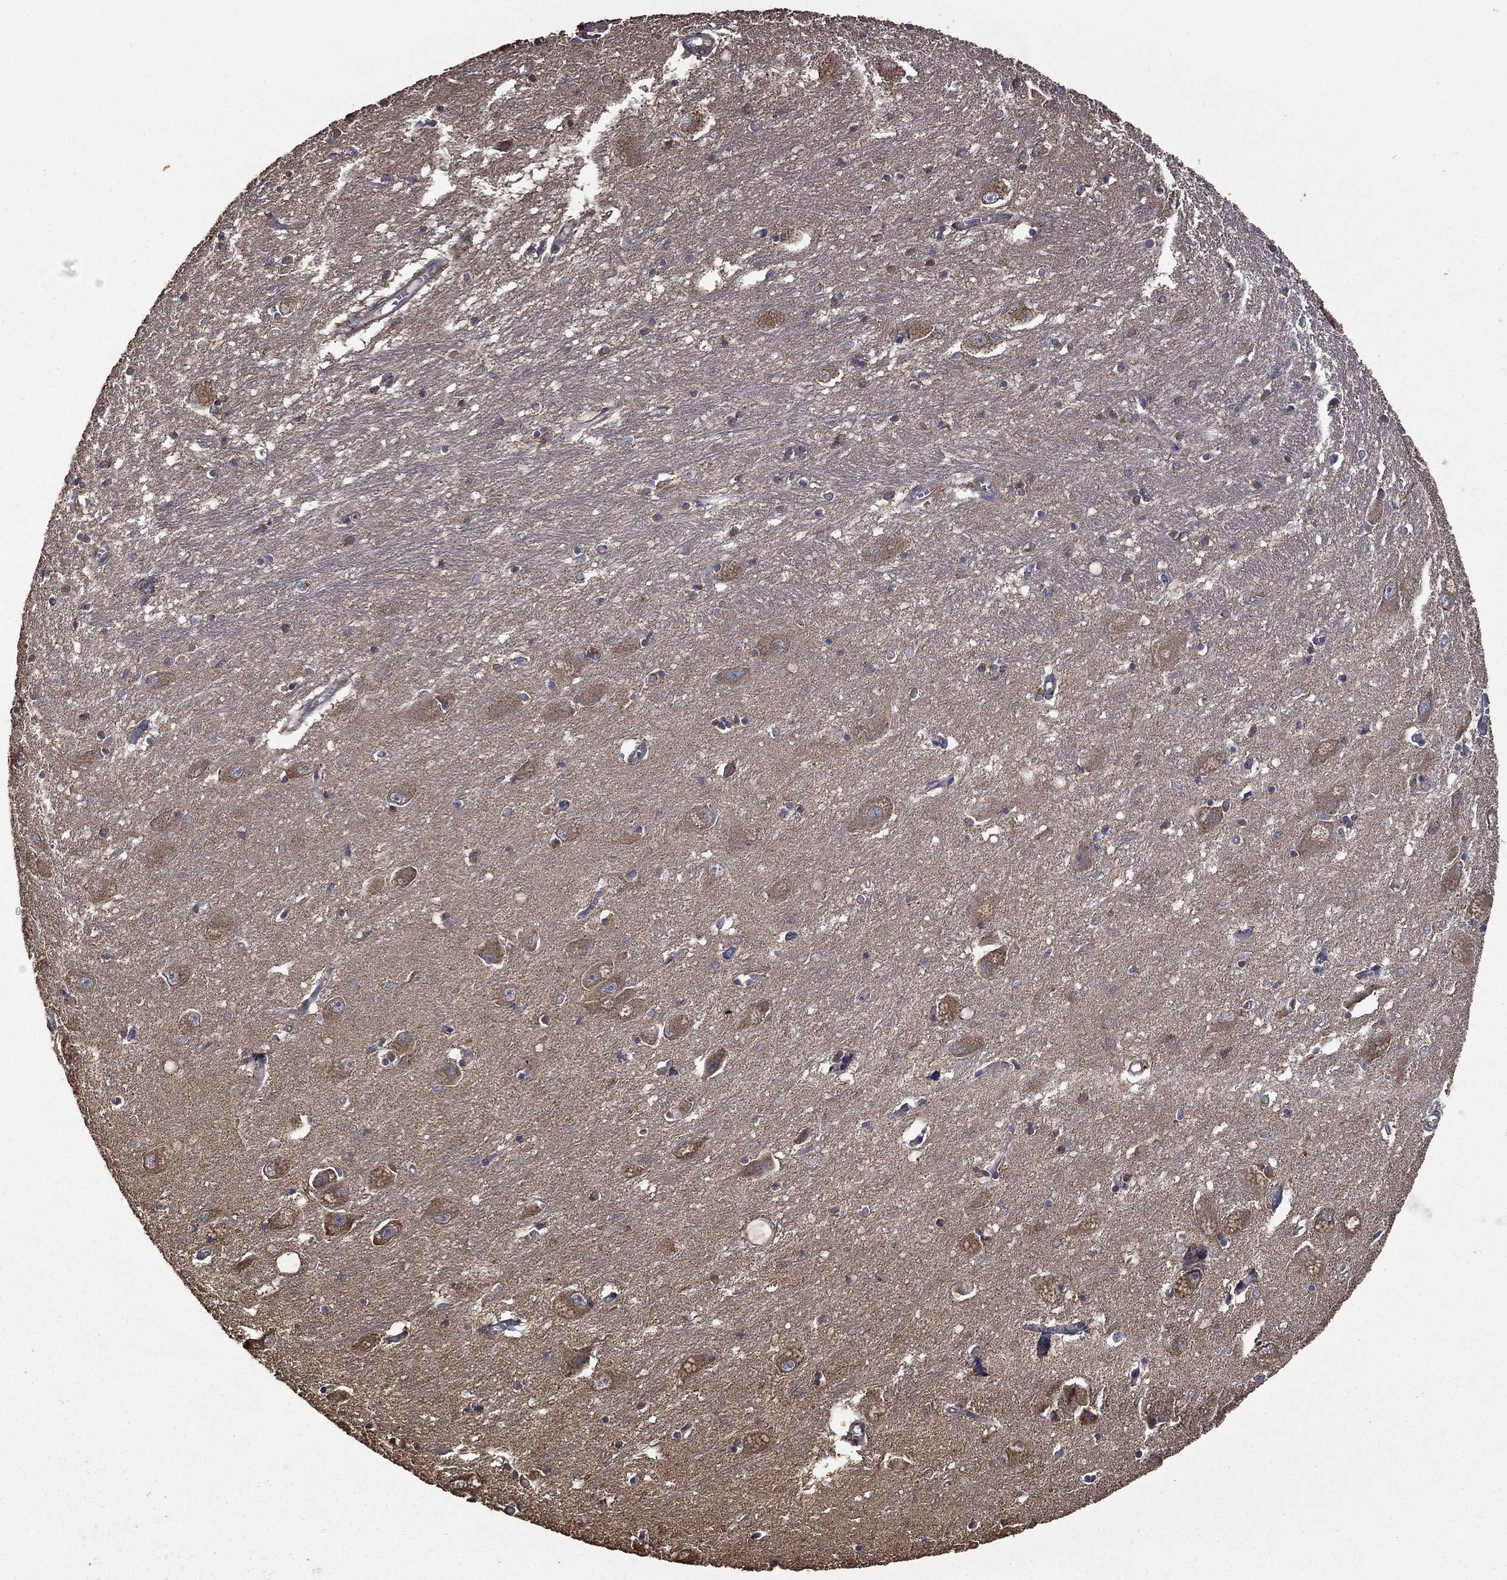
{"staining": {"intensity": "moderate", "quantity": "25%-75%", "location": "cytoplasmic/membranous"}, "tissue": "caudate", "cell_type": "Glial cells", "image_type": "normal", "snomed": [{"axis": "morphology", "description": "Normal tissue, NOS"}, {"axis": "topography", "description": "Lateral ventricle wall"}], "caption": "Protein analysis of benign caudate displays moderate cytoplasmic/membranous positivity in approximately 25%-75% of glial cells.", "gene": "METTL27", "patient": {"sex": "male", "age": 54}}